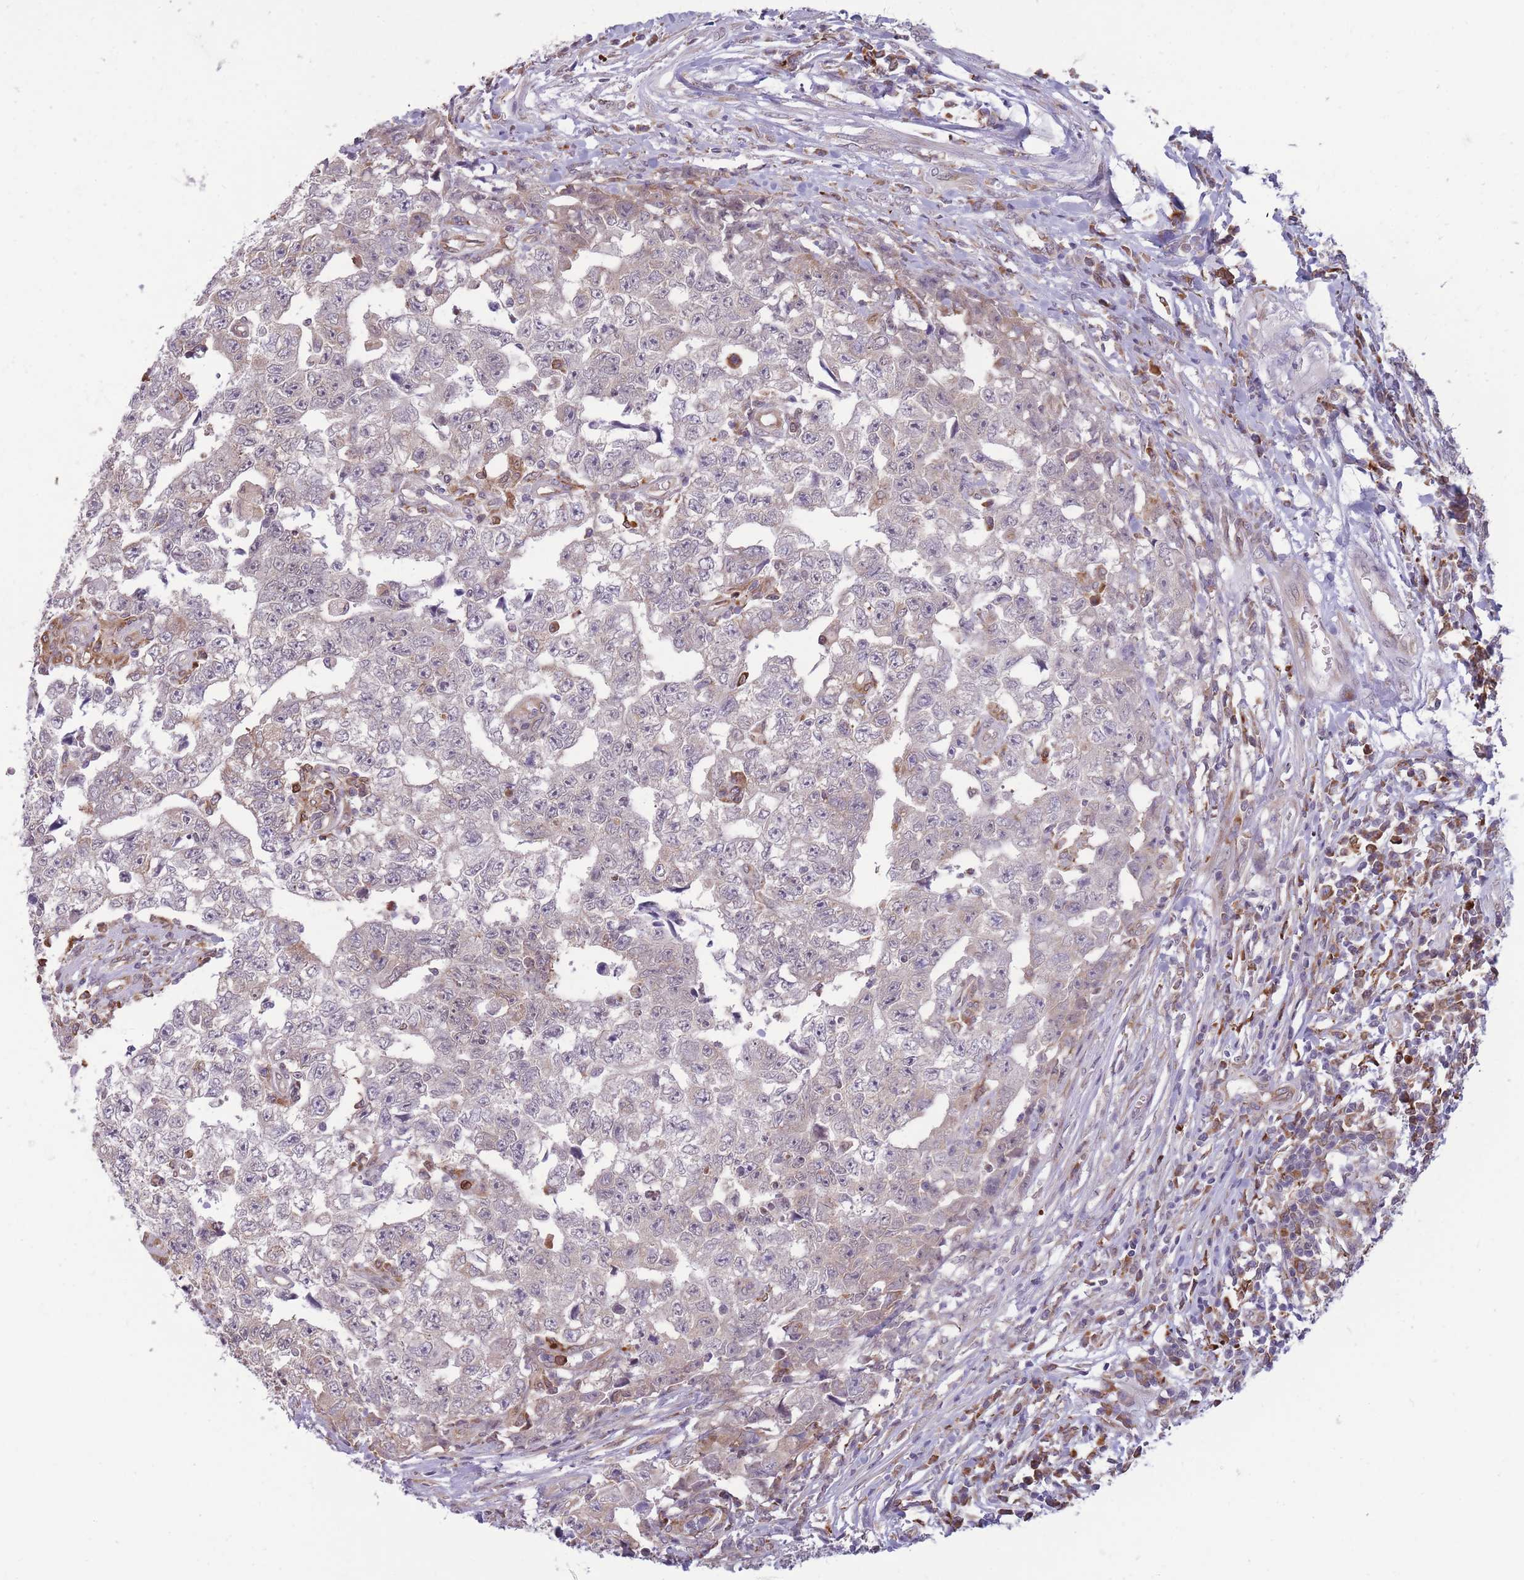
{"staining": {"intensity": "weak", "quantity": "<25%", "location": "cytoplasmic/membranous"}, "tissue": "testis cancer", "cell_type": "Tumor cells", "image_type": "cancer", "snomed": [{"axis": "morphology", "description": "Carcinoma, Embryonal, NOS"}, {"axis": "topography", "description": "Testis"}], "caption": "This is an immunohistochemistry (IHC) histopathology image of embryonal carcinoma (testis). There is no positivity in tumor cells.", "gene": "TMEM121", "patient": {"sex": "male", "age": 25}}